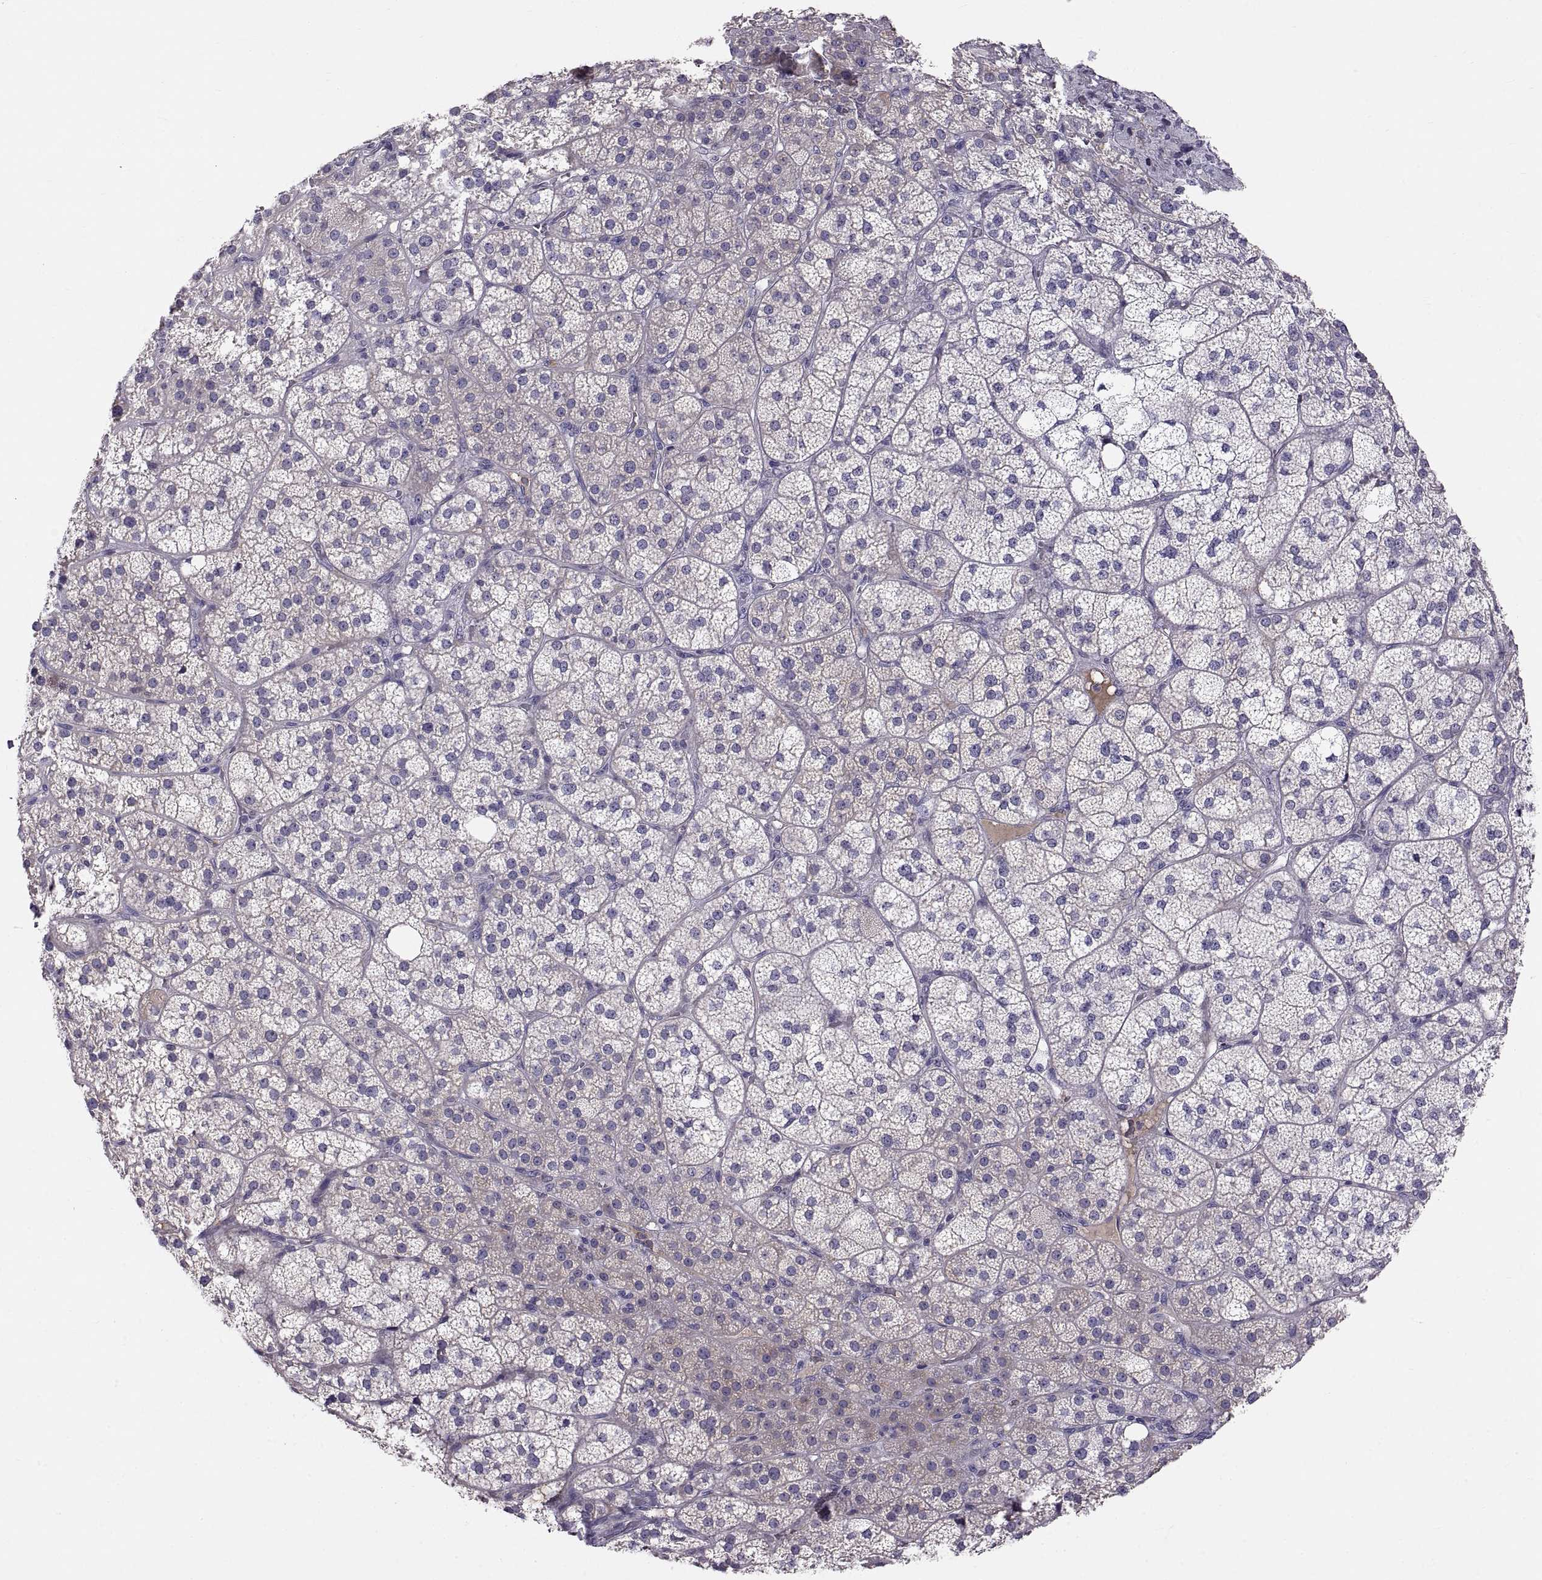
{"staining": {"intensity": "weak", "quantity": "<25%", "location": "cytoplasmic/membranous"}, "tissue": "adrenal gland", "cell_type": "Glandular cells", "image_type": "normal", "snomed": [{"axis": "morphology", "description": "Normal tissue, NOS"}, {"axis": "topography", "description": "Adrenal gland"}], "caption": "Adrenal gland was stained to show a protein in brown. There is no significant expression in glandular cells. (Stains: DAB IHC with hematoxylin counter stain, Microscopy: brightfield microscopy at high magnification).", "gene": "ADAM32", "patient": {"sex": "female", "age": 60}}